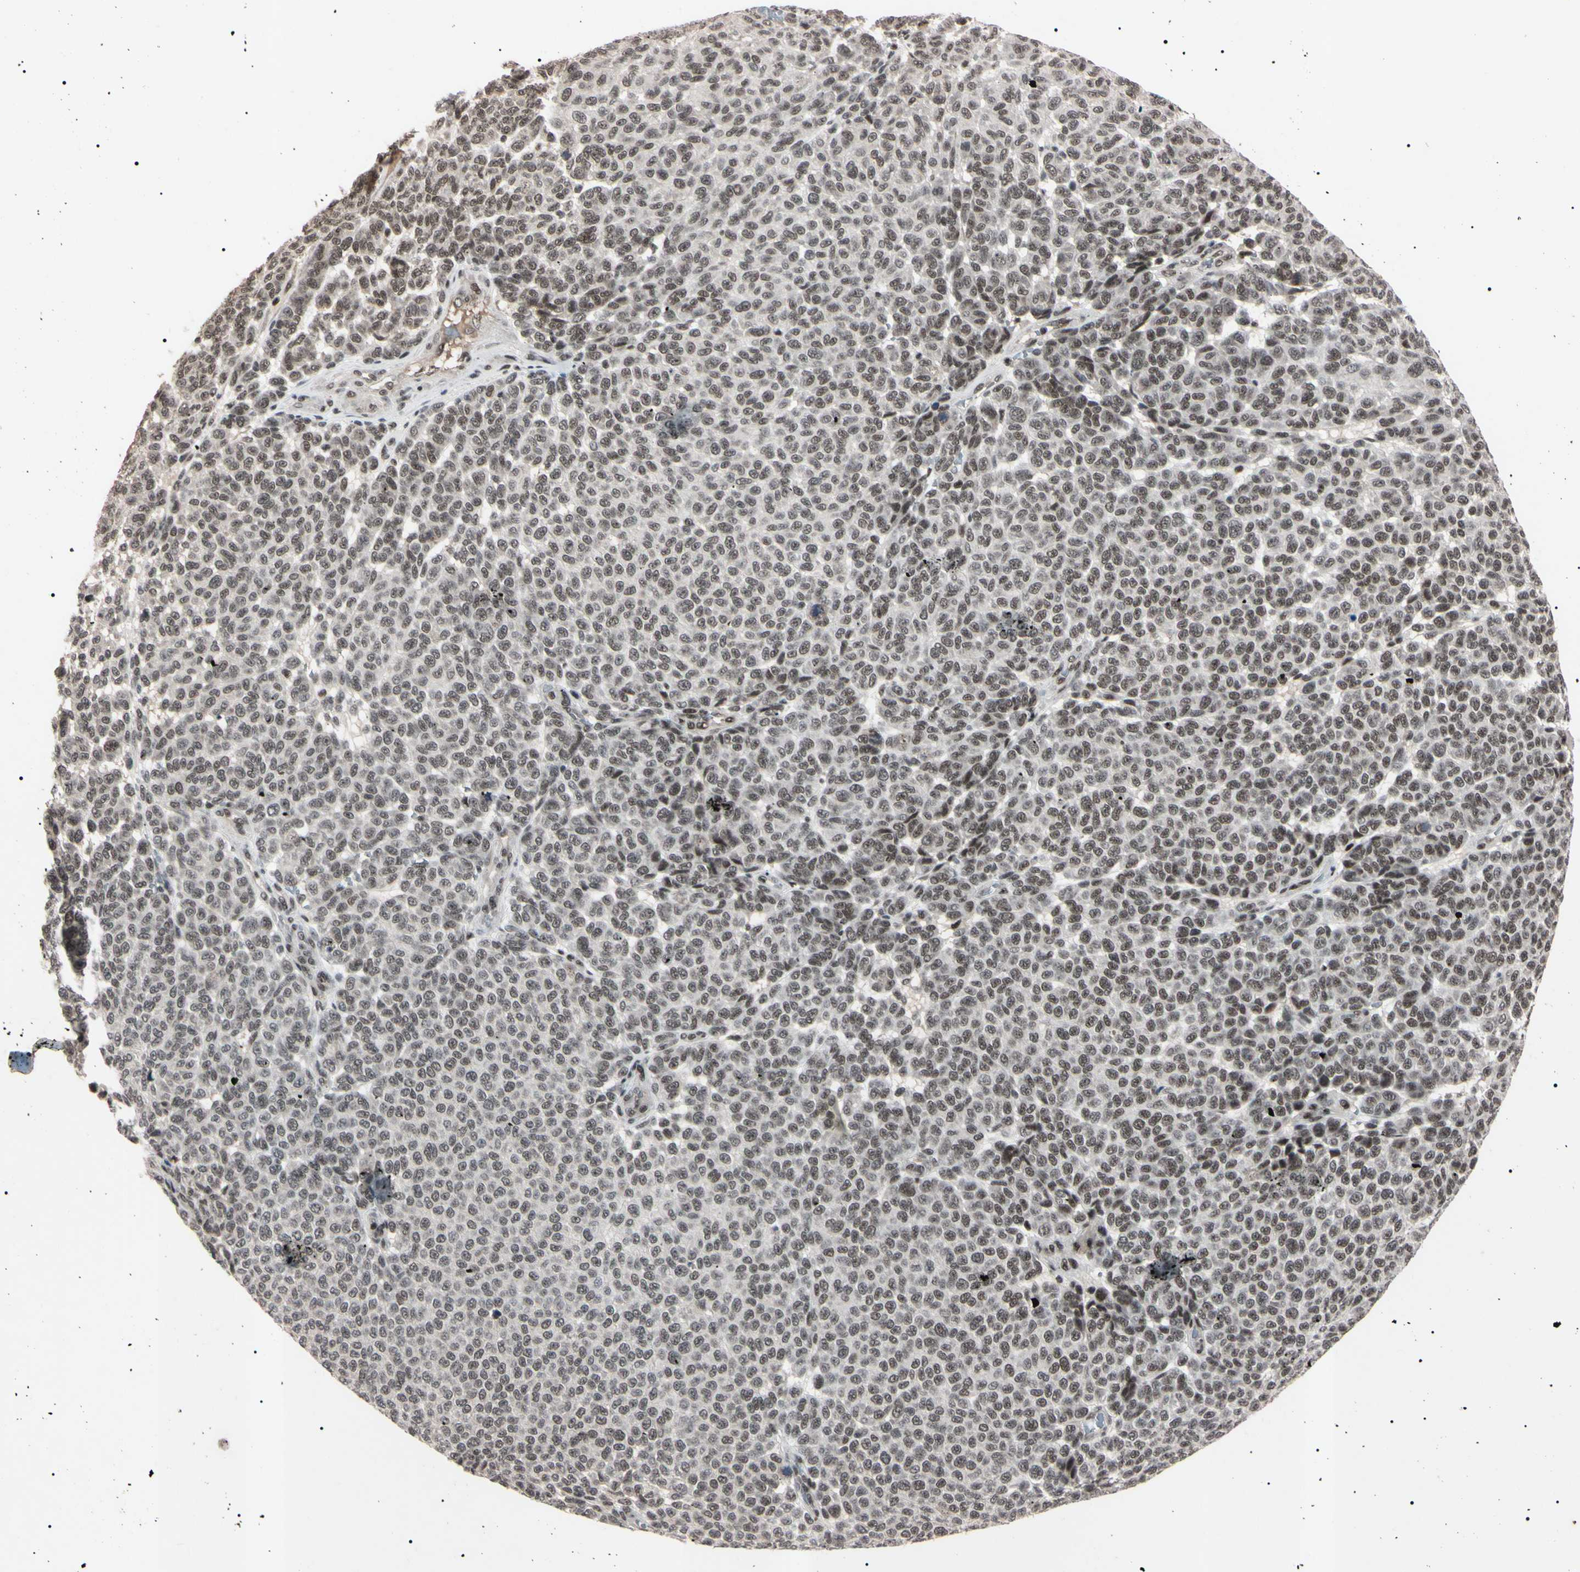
{"staining": {"intensity": "weak", "quantity": ">75%", "location": "nuclear"}, "tissue": "melanoma", "cell_type": "Tumor cells", "image_type": "cancer", "snomed": [{"axis": "morphology", "description": "Malignant melanoma, NOS"}, {"axis": "topography", "description": "Skin"}], "caption": "Protein analysis of malignant melanoma tissue demonstrates weak nuclear expression in about >75% of tumor cells.", "gene": "YY1", "patient": {"sex": "male", "age": 59}}